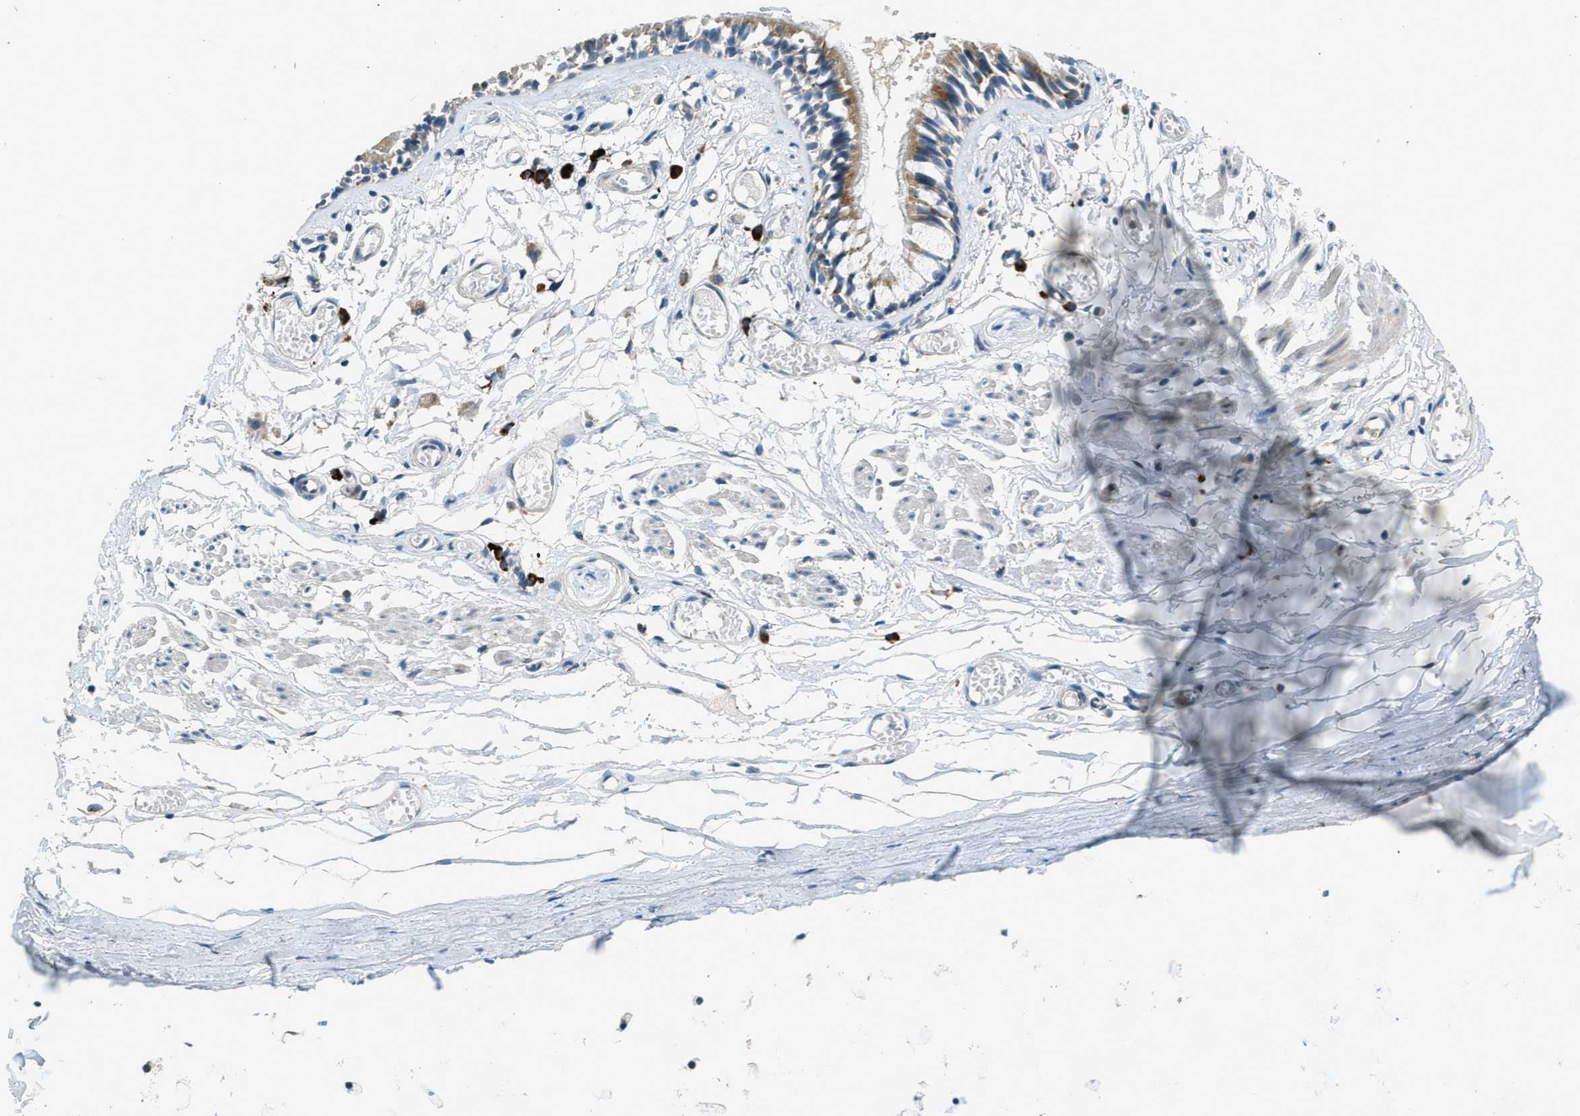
{"staining": {"intensity": "moderate", "quantity": ">75%", "location": "cytoplasmic/membranous"}, "tissue": "bronchus", "cell_type": "Respiratory epithelial cells", "image_type": "normal", "snomed": [{"axis": "morphology", "description": "Normal tissue, NOS"}, {"axis": "morphology", "description": "Inflammation, NOS"}, {"axis": "topography", "description": "Cartilage tissue"}, {"axis": "topography", "description": "Lung"}], "caption": "This histopathology image exhibits immunohistochemistry (IHC) staining of normal bronchus, with medium moderate cytoplasmic/membranous positivity in approximately >75% of respiratory epithelial cells.", "gene": "HERC2", "patient": {"sex": "male", "age": 71}}